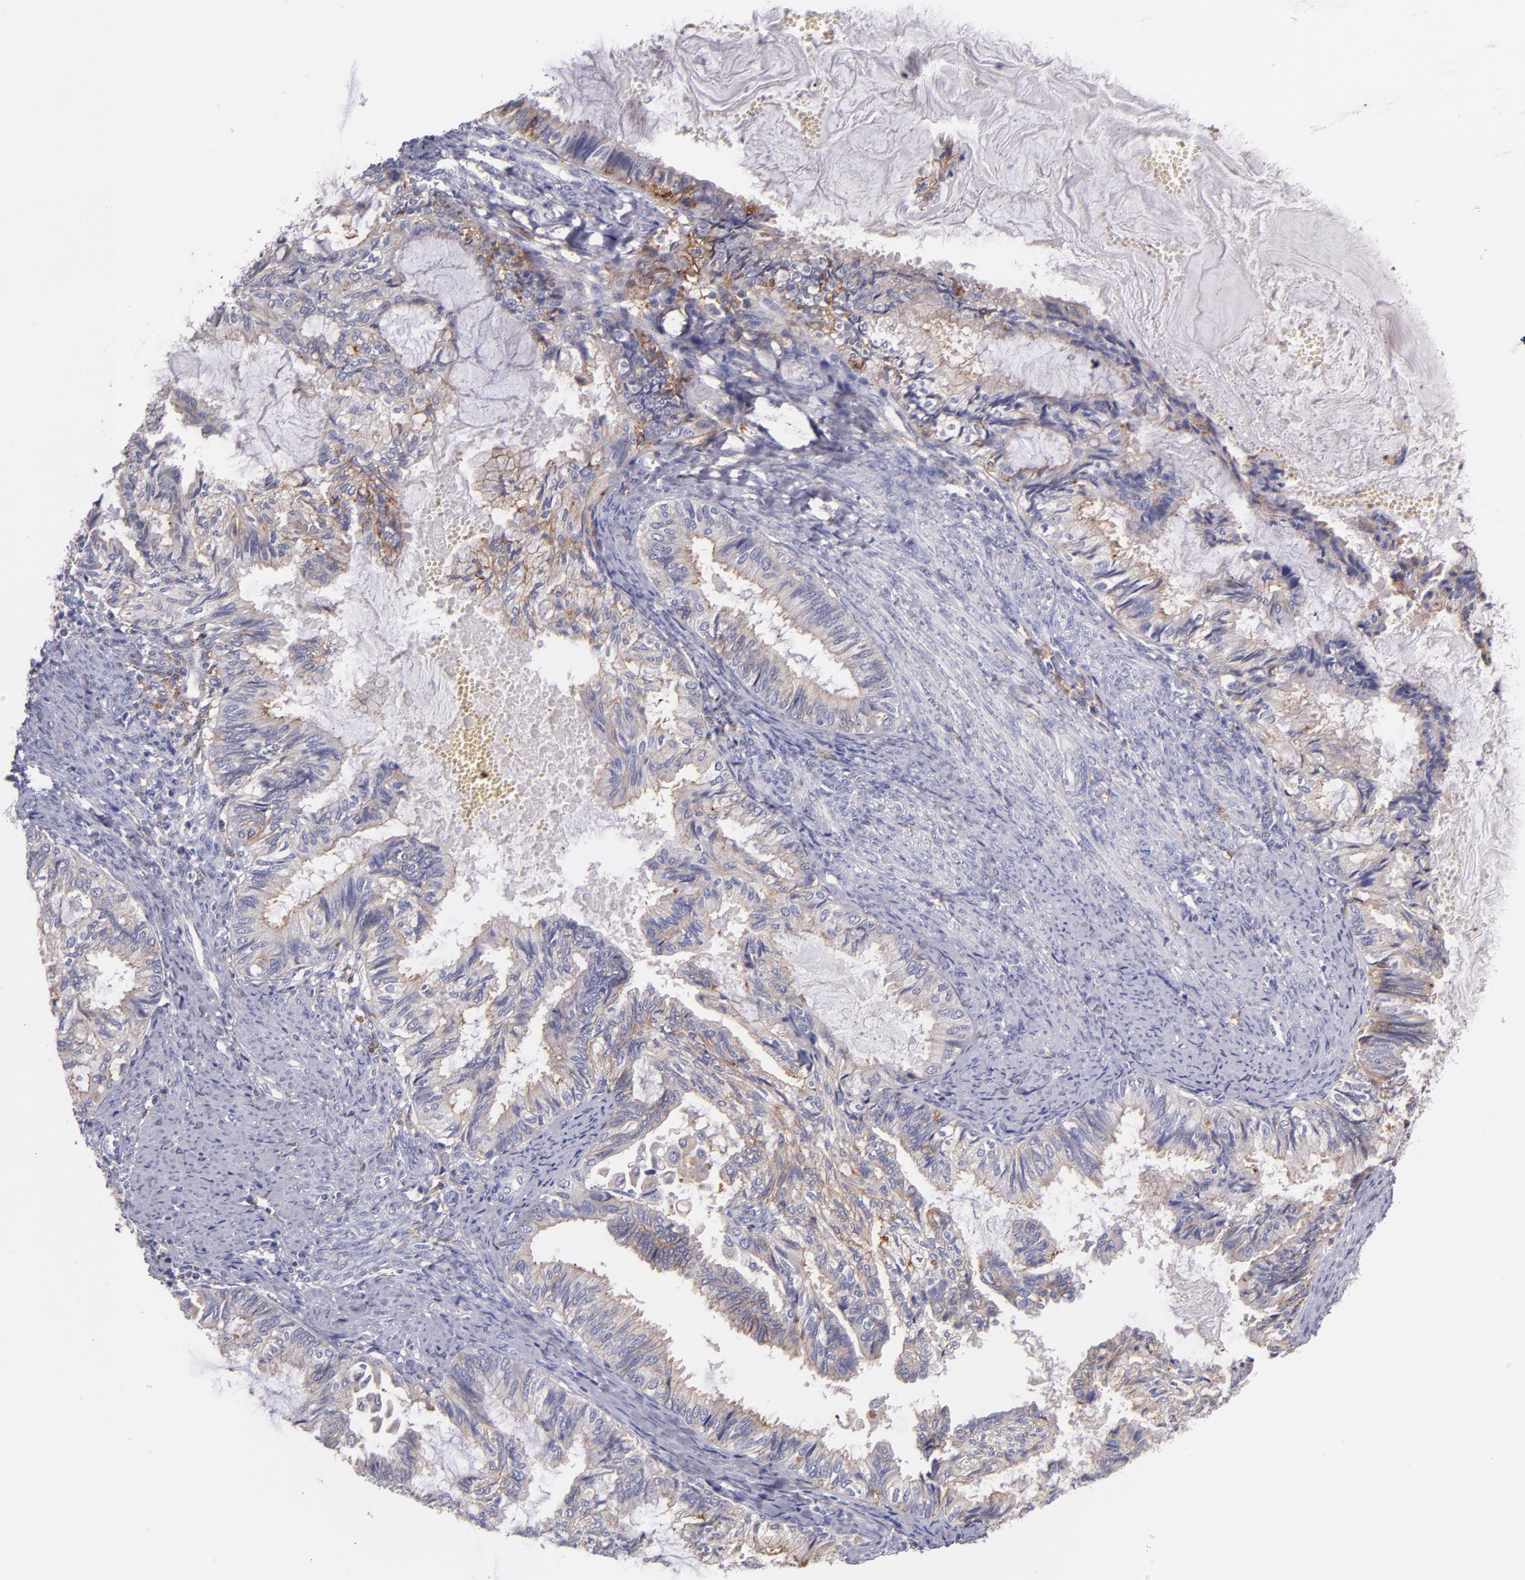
{"staining": {"intensity": "weak", "quantity": "25%-75%", "location": "cytoplasmic/membranous"}, "tissue": "endometrial cancer", "cell_type": "Tumor cells", "image_type": "cancer", "snomed": [{"axis": "morphology", "description": "Adenocarcinoma, NOS"}, {"axis": "topography", "description": "Endometrium"}], "caption": "A histopathology image showing weak cytoplasmic/membranous expression in approximately 25%-75% of tumor cells in endometrial adenocarcinoma, as visualized by brown immunohistochemical staining.", "gene": "C5AR1", "patient": {"sex": "female", "age": 86}}